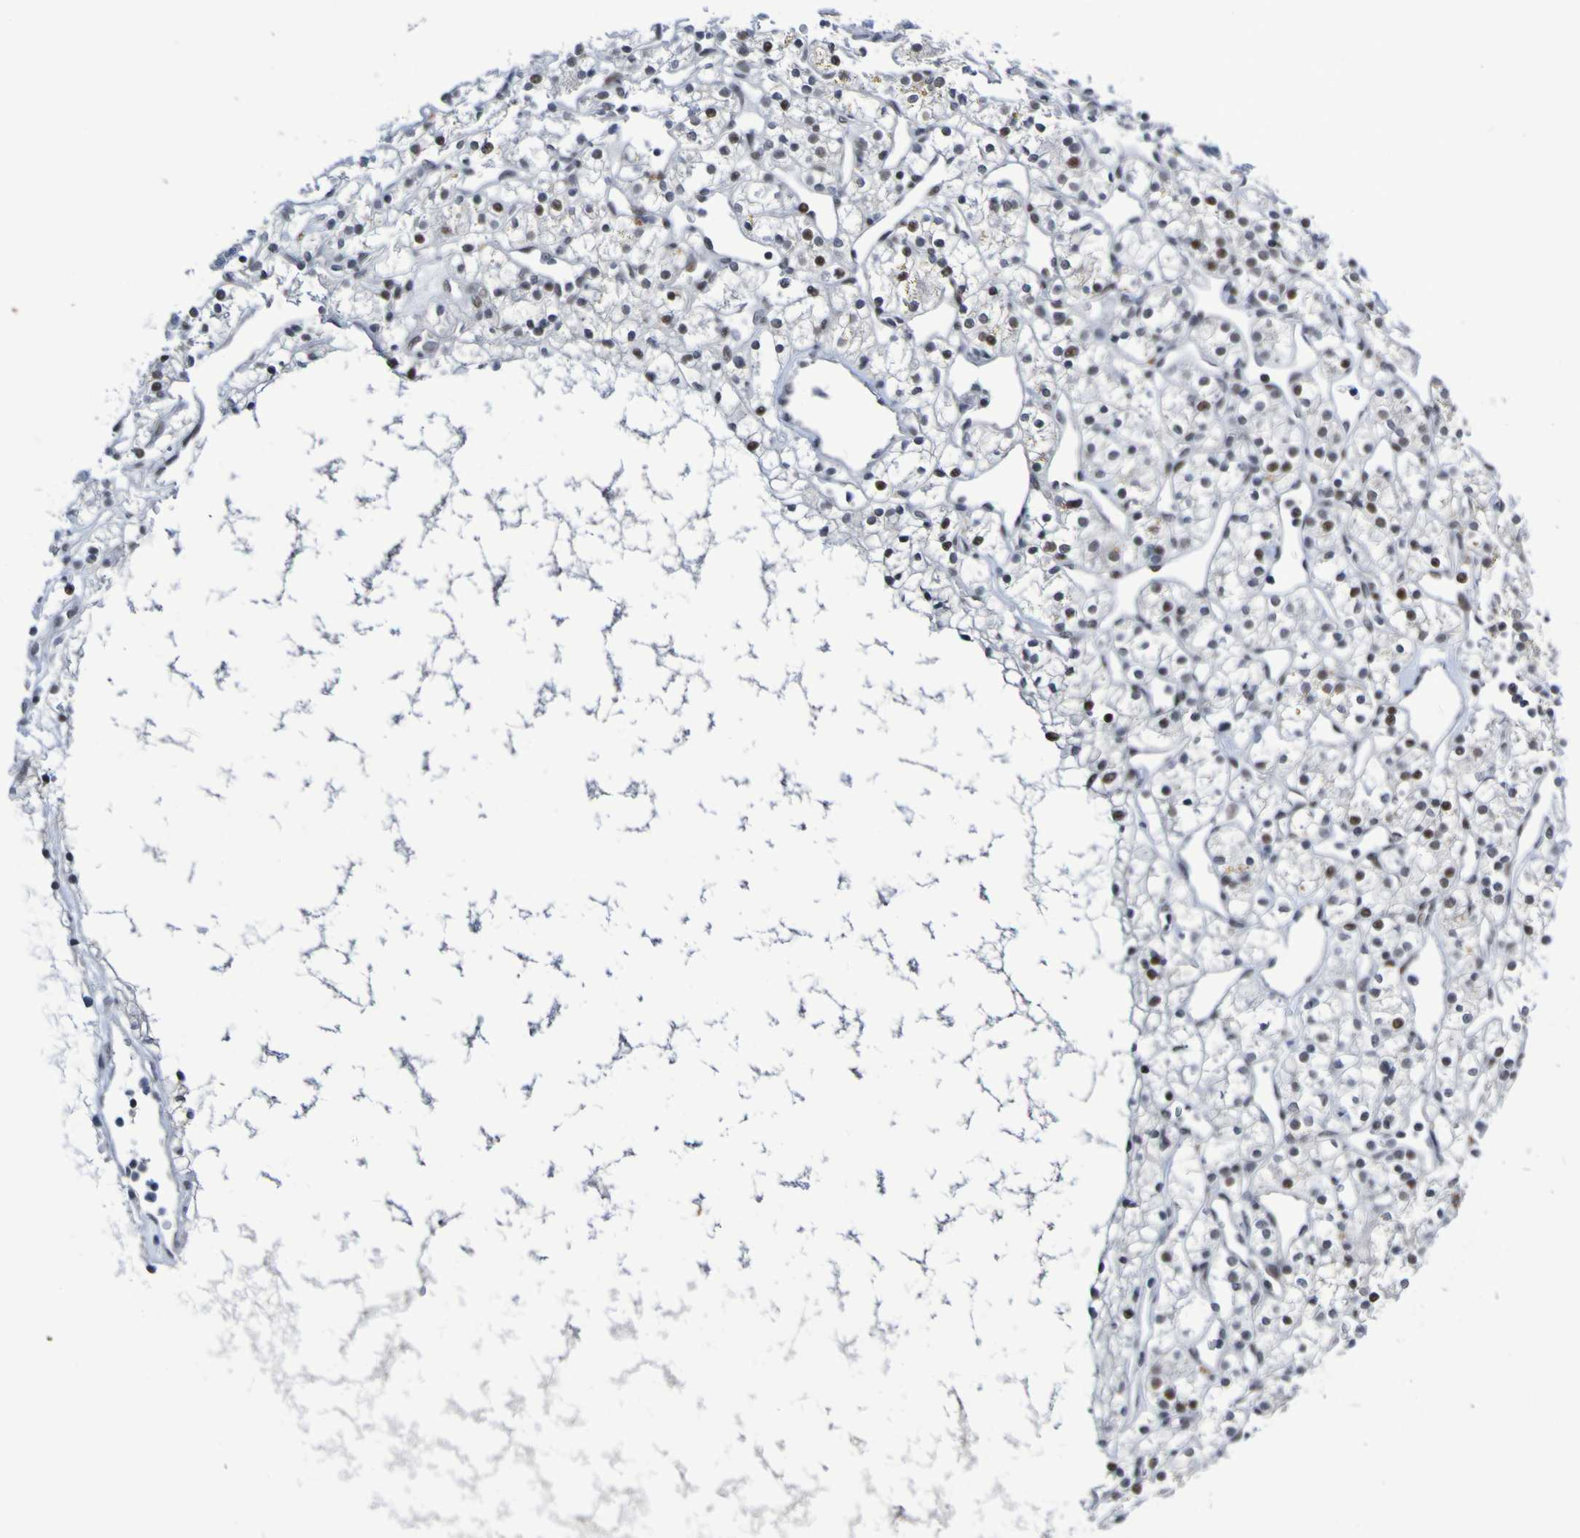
{"staining": {"intensity": "moderate", "quantity": "25%-75%", "location": "nuclear"}, "tissue": "renal cancer", "cell_type": "Tumor cells", "image_type": "cancer", "snomed": [{"axis": "morphology", "description": "Adenocarcinoma, NOS"}, {"axis": "topography", "description": "Kidney"}], "caption": "DAB (3,3'-diaminobenzidine) immunohistochemical staining of human renal adenocarcinoma exhibits moderate nuclear protein expression in about 25%-75% of tumor cells.", "gene": "PCGF1", "patient": {"sex": "female", "age": 60}}